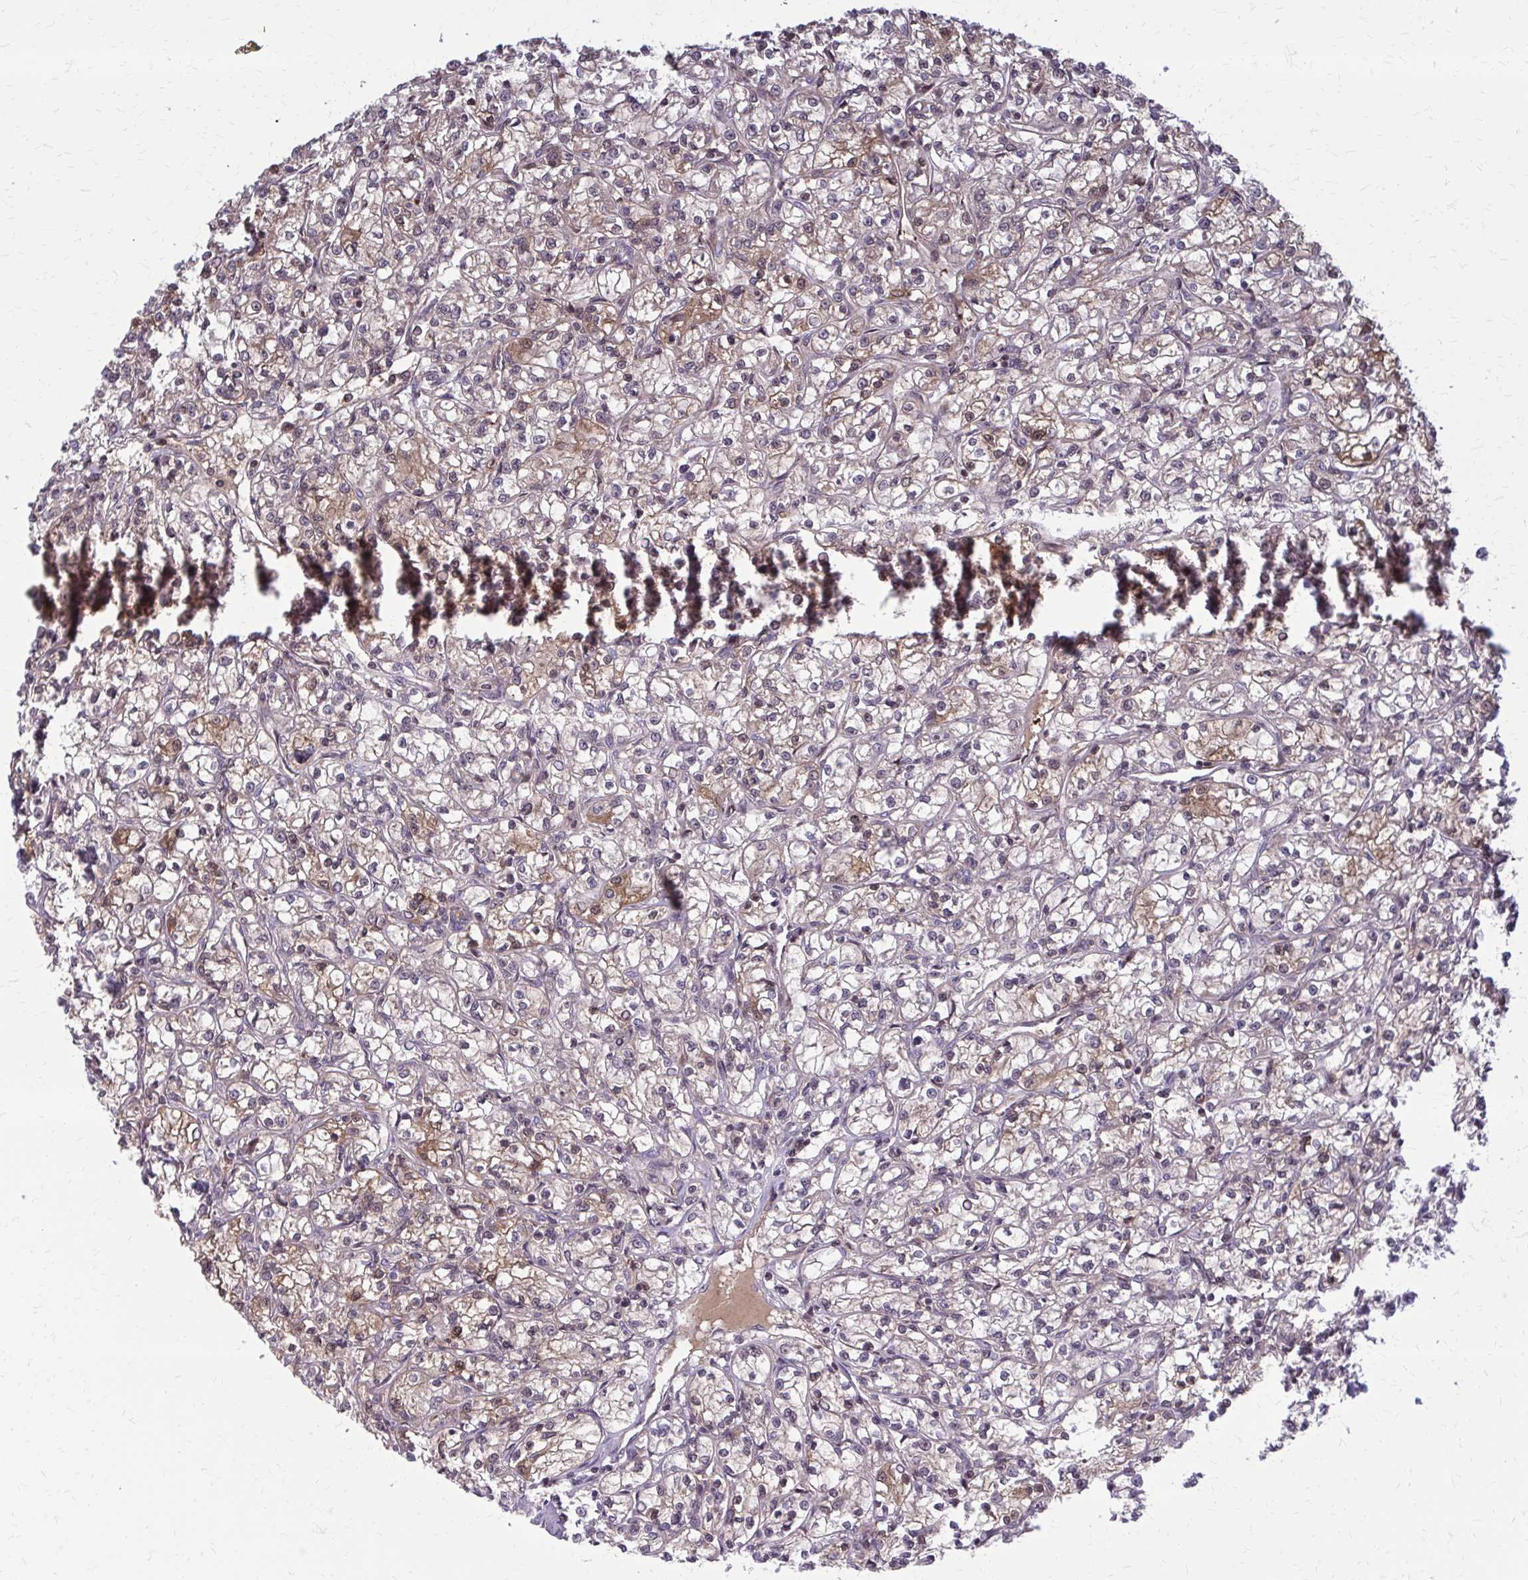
{"staining": {"intensity": "moderate", "quantity": "<25%", "location": "cytoplasmic/membranous"}, "tissue": "renal cancer", "cell_type": "Tumor cells", "image_type": "cancer", "snomed": [{"axis": "morphology", "description": "Adenocarcinoma, NOS"}, {"axis": "topography", "description": "Kidney"}], "caption": "Brown immunohistochemical staining in human adenocarcinoma (renal) displays moderate cytoplasmic/membranous staining in about <25% of tumor cells.", "gene": "DBI", "patient": {"sex": "female", "age": 59}}